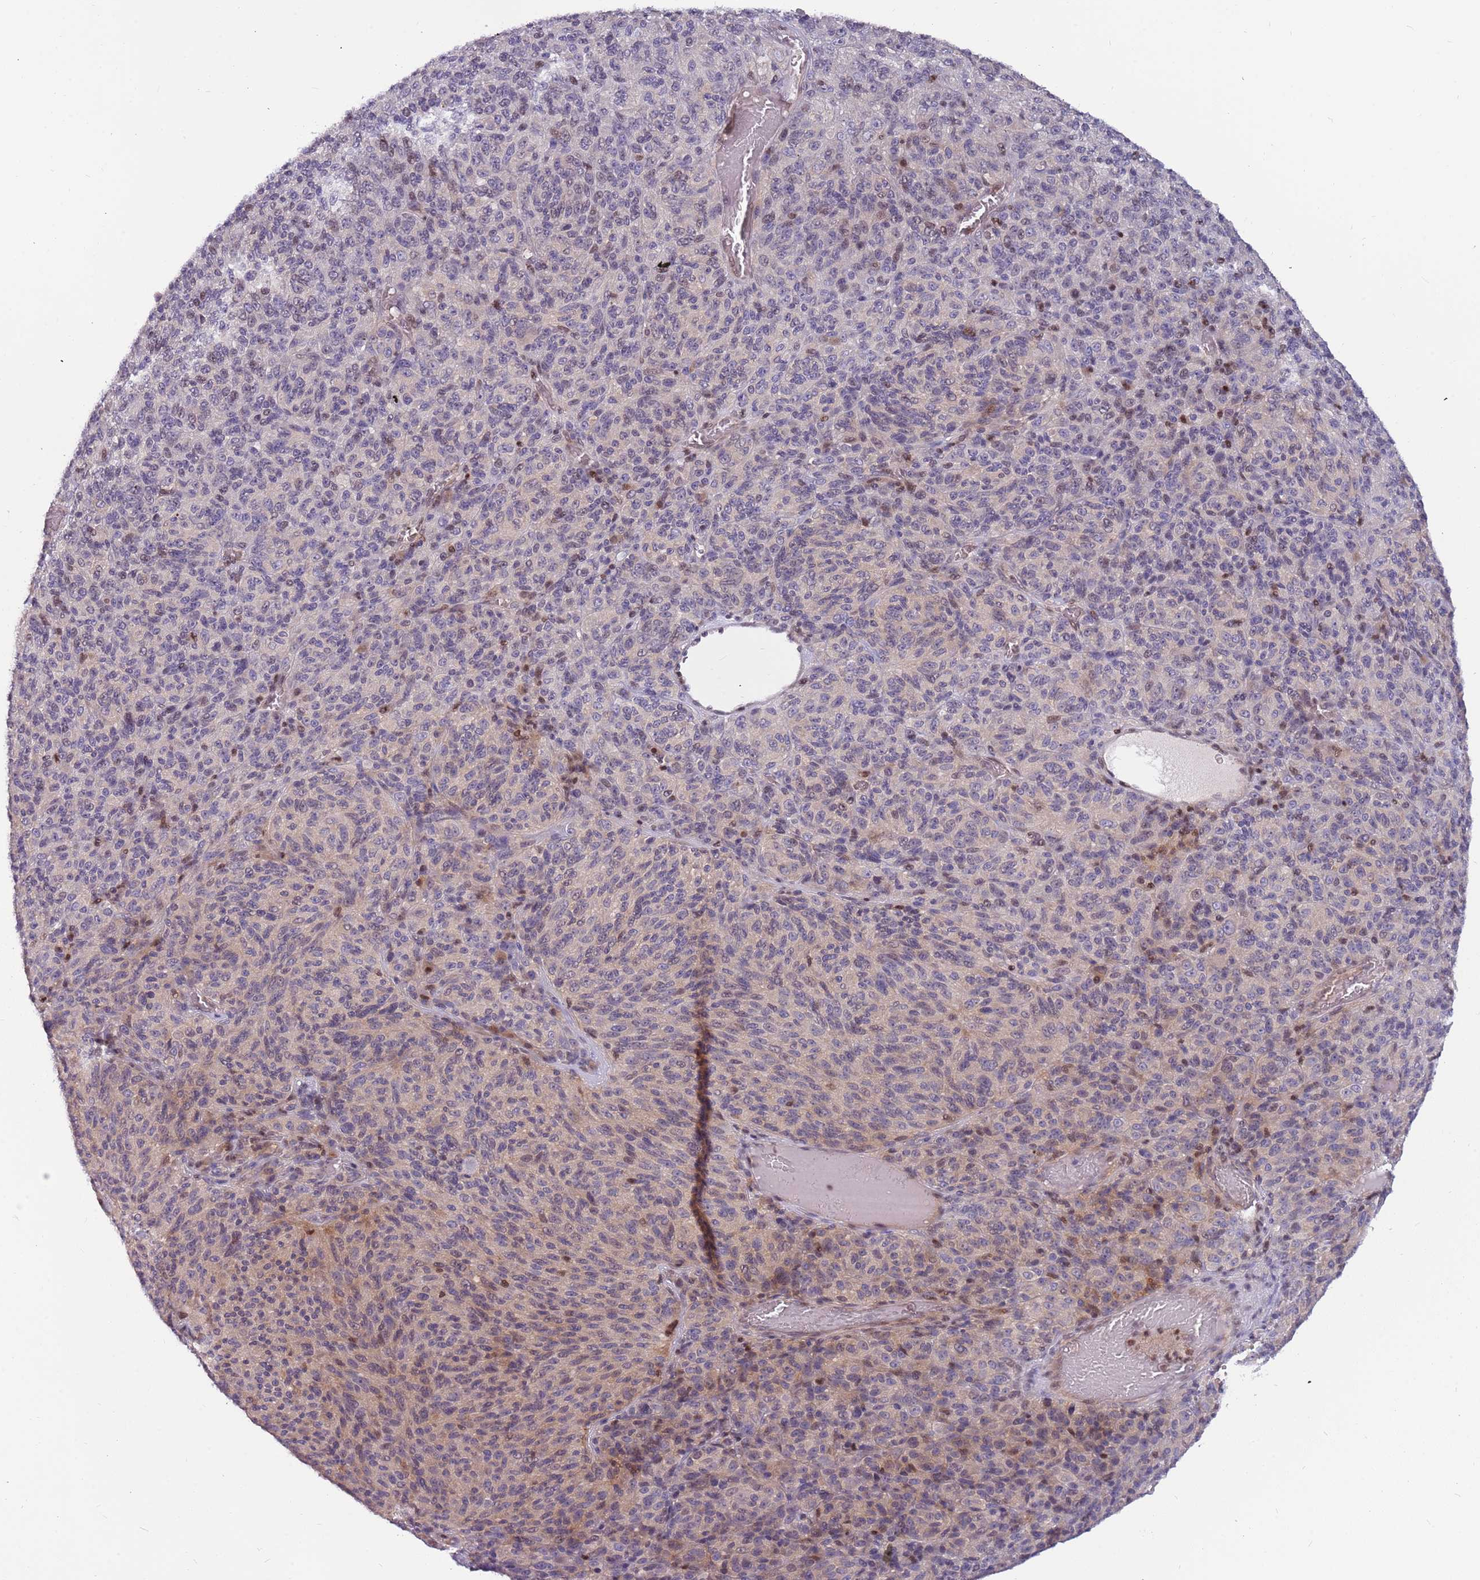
{"staining": {"intensity": "negative", "quantity": "none", "location": "none"}, "tissue": "melanoma", "cell_type": "Tumor cells", "image_type": "cancer", "snomed": [{"axis": "morphology", "description": "Malignant melanoma, Metastatic site"}, {"axis": "topography", "description": "Brain"}], "caption": "IHC of human malignant melanoma (metastatic site) shows no expression in tumor cells.", "gene": "ARHGEF5", "patient": {"sex": "female", "age": 56}}